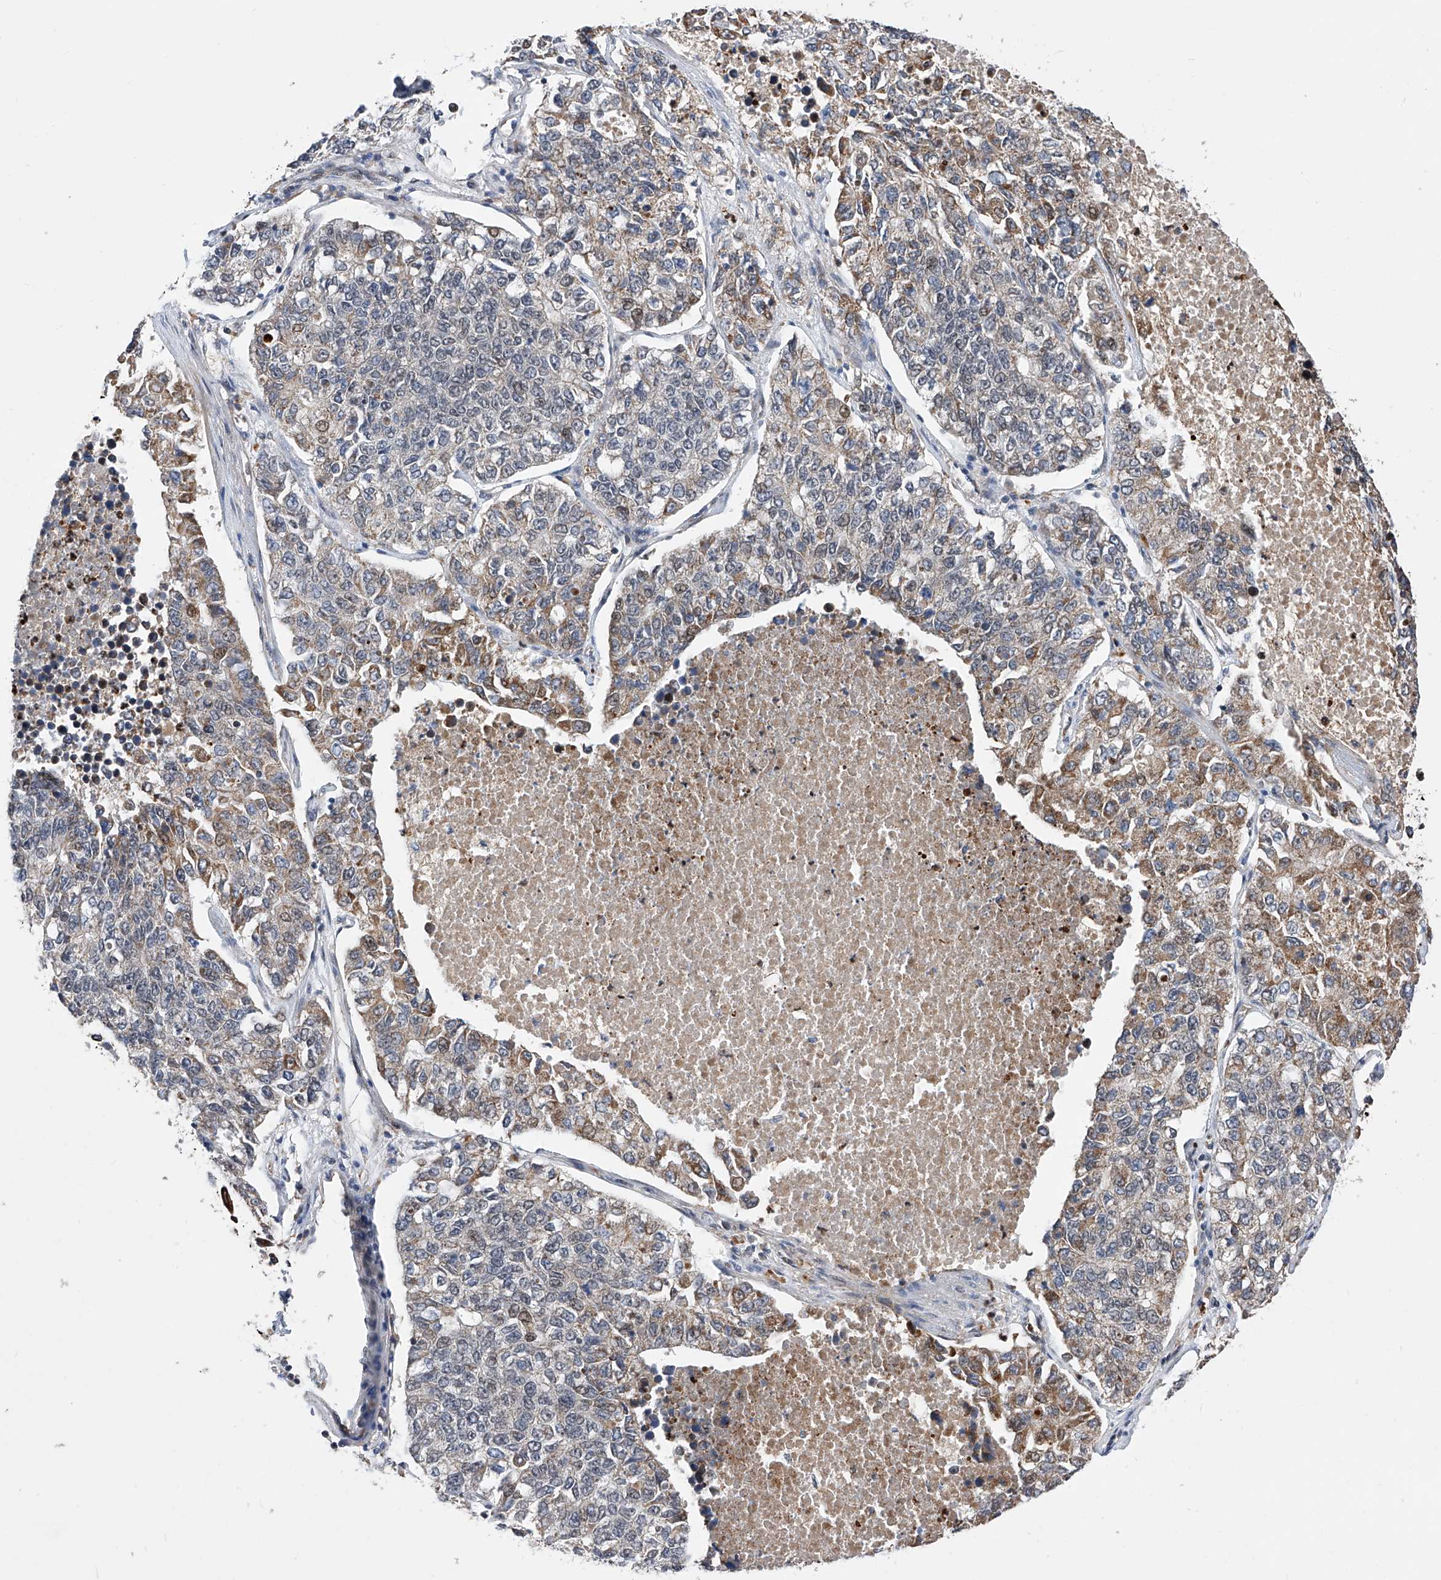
{"staining": {"intensity": "moderate", "quantity": "<25%", "location": "cytoplasmic/membranous"}, "tissue": "lung cancer", "cell_type": "Tumor cells", "image_type": "cancer", "snomed": [{"axis": "morphology", "description": "Adenocarcinoma, NOS"}, {"axis": "topography", "description": "Lung"}], "caption": "IHC (DAB) staining of human lung cancer (adenocarcinoma) exhibits moderate cytoplasmic/membranous protein positivity in approximately <25% of tumor cells.", "gene": "FARP2", "patient": {"sex": "male", "age": 49}}